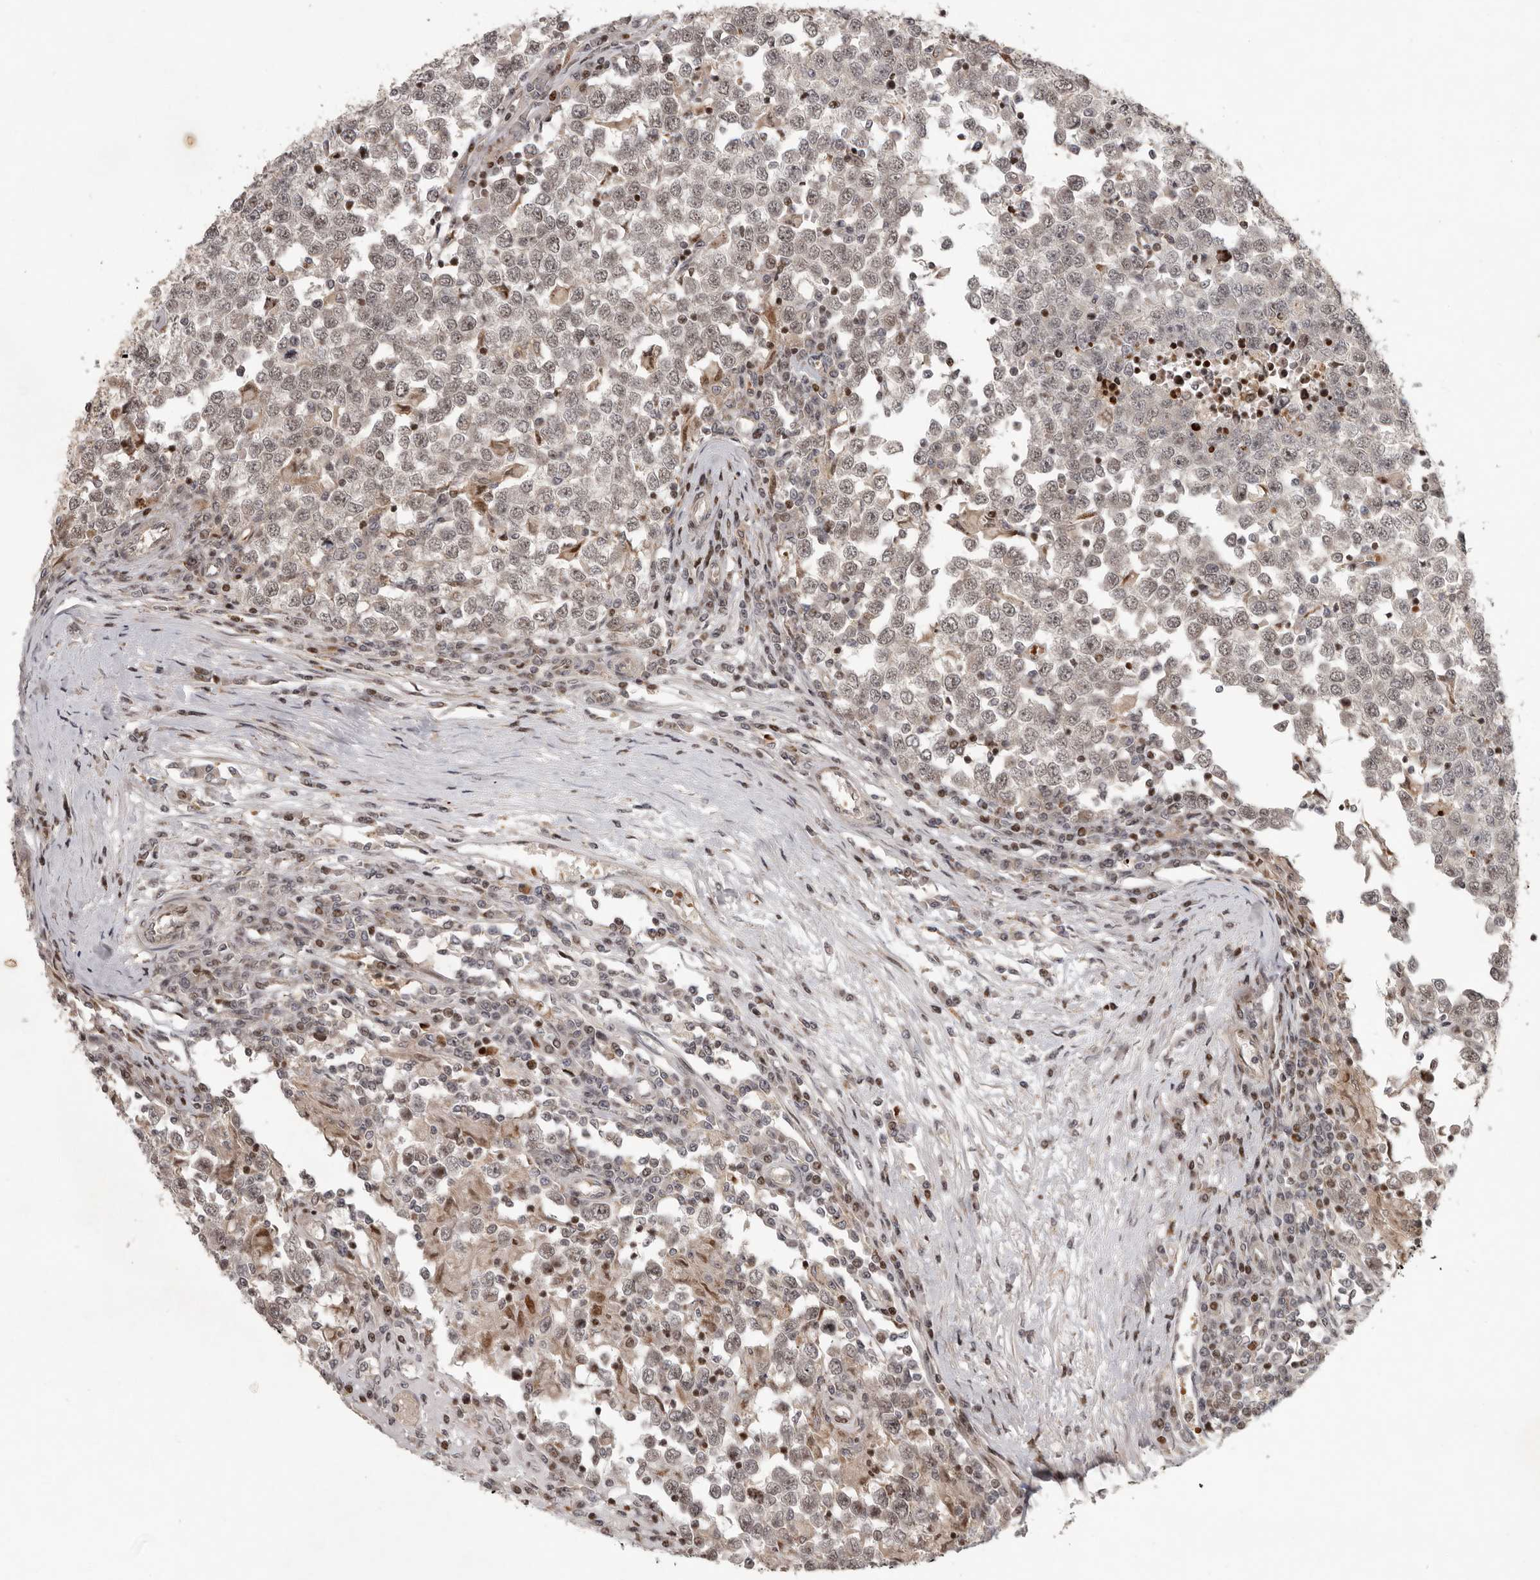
{"staining": {"intensity": "weak", "quantity": ">75%", "location": "nuclear"}, "tissue": "testis cancer", "cell_type": "Tumor cells", "image_type": "cancer", "snomed": [{"axis": "morphology", "description": "Seminoma, NOS"}, {"axis": "topography", "description": "Testis"}], "caption": "A brown stain shows weak nuclear expression of a protein in testis cancer (seminoma) tumor cells. (Stains: DAB in brown, nuclei in blue, Microscopy: brightfield microscopy at high magnification).", "gene": "RABIF", "patient": {"sex": "male", "age": 65}}